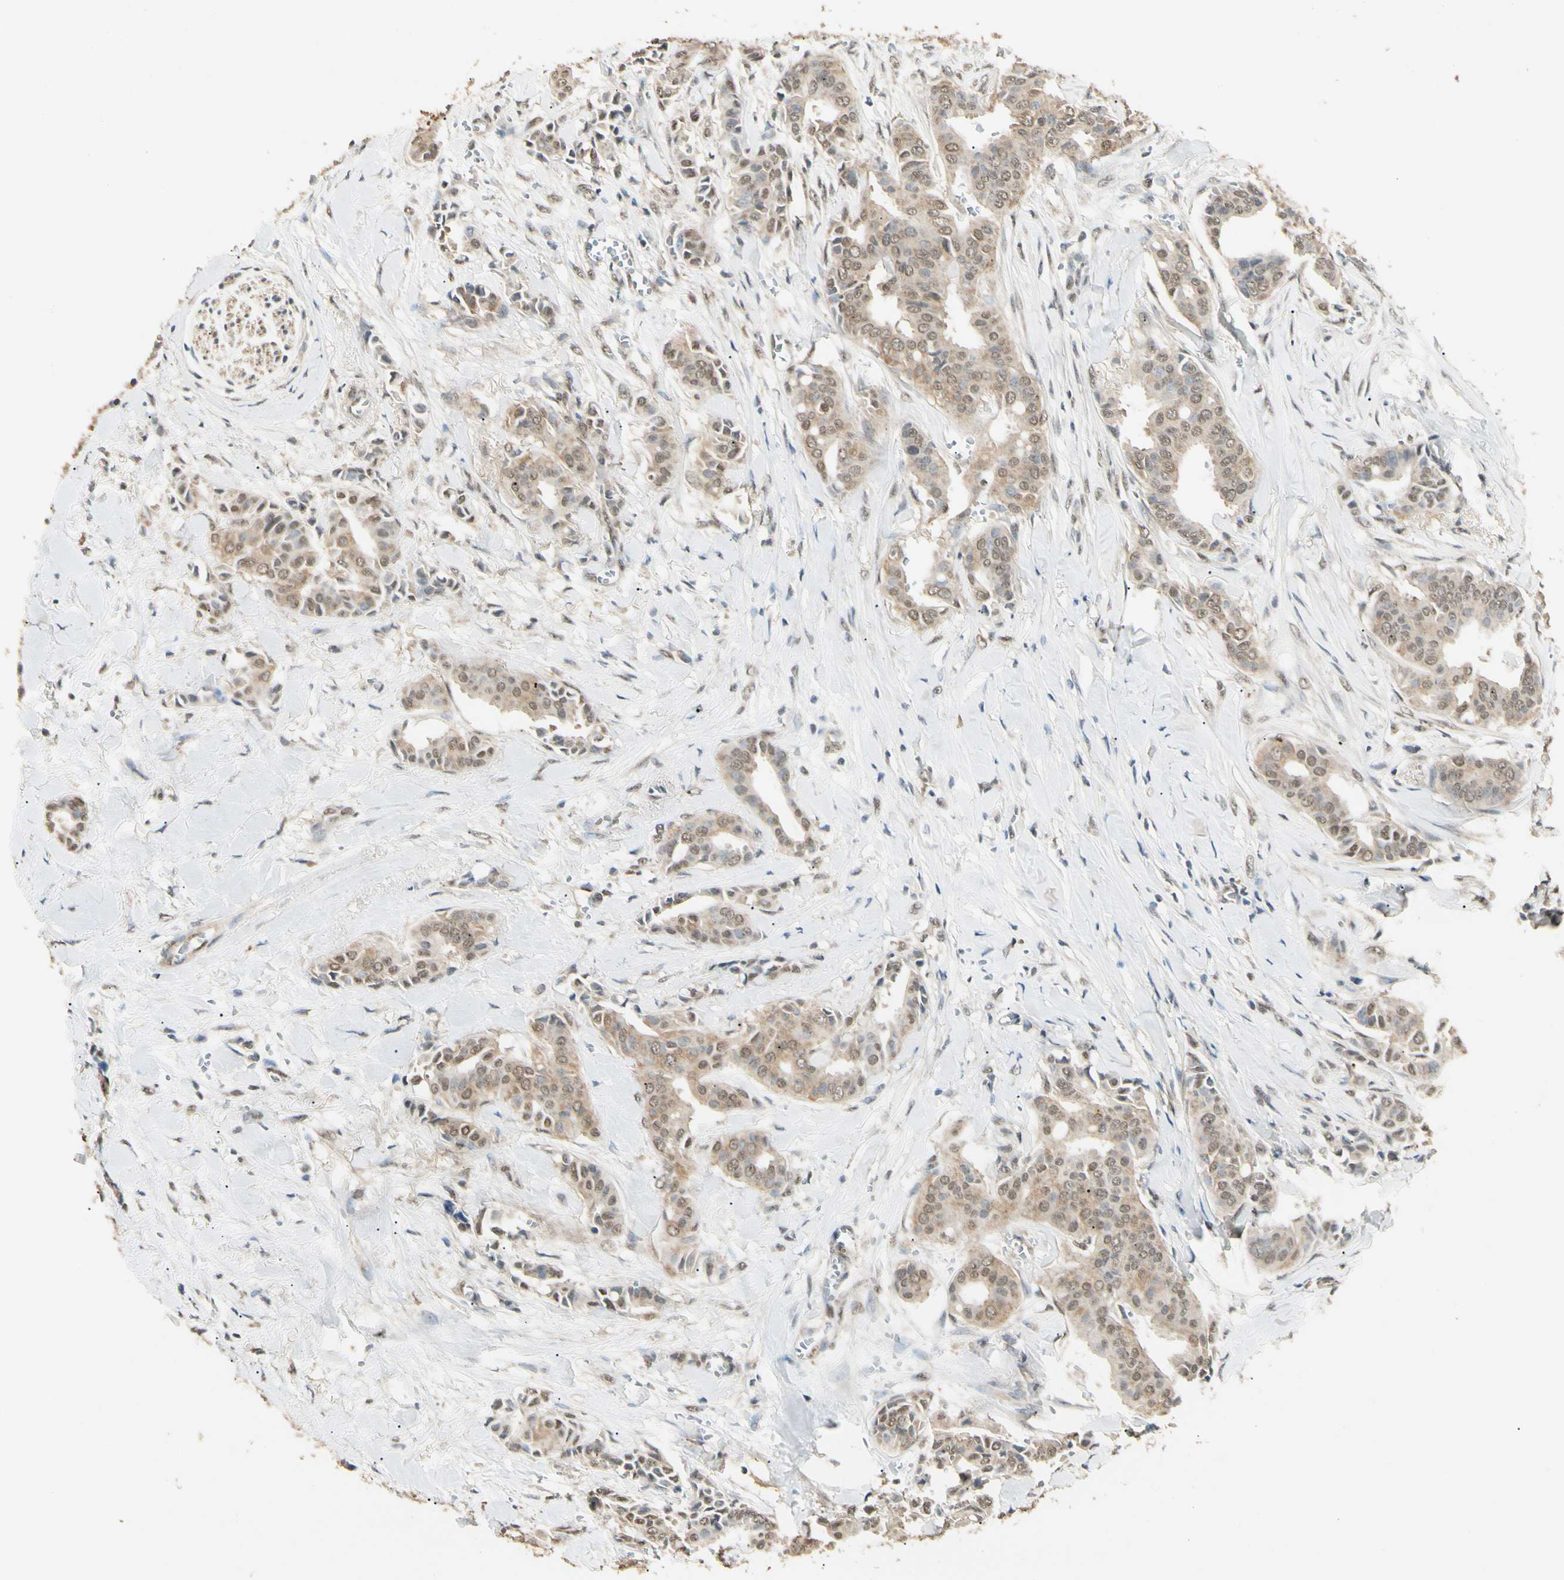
{"staining": {"intensity": "weak", "quantity": ">75%", "location": "cytoplasmic/membranous,nuclear"}, "tissue": "head and neck cancer", "cell_type": "Tumor cells", "image_type": "cancer", "snomed": [{"axis": "morphology", "description": "Adenocarcinoma, NOS"}, {"axis": "topography", "description": "Salivary gland"}, {"axis": "topography", "description": "Head-Neck"}], "caption": "A high-resolution image shows immunohistochemistry staining of head and neck adenocarcinoma, which displays weak cytoplasmic/membranous and nuclear staining in approximately >75% of tumor cells. (Brightfield microscopy of DAB IHC at high magnification).", "gene": "SGCA", "patient": {"sex": "female", "age": 59}}